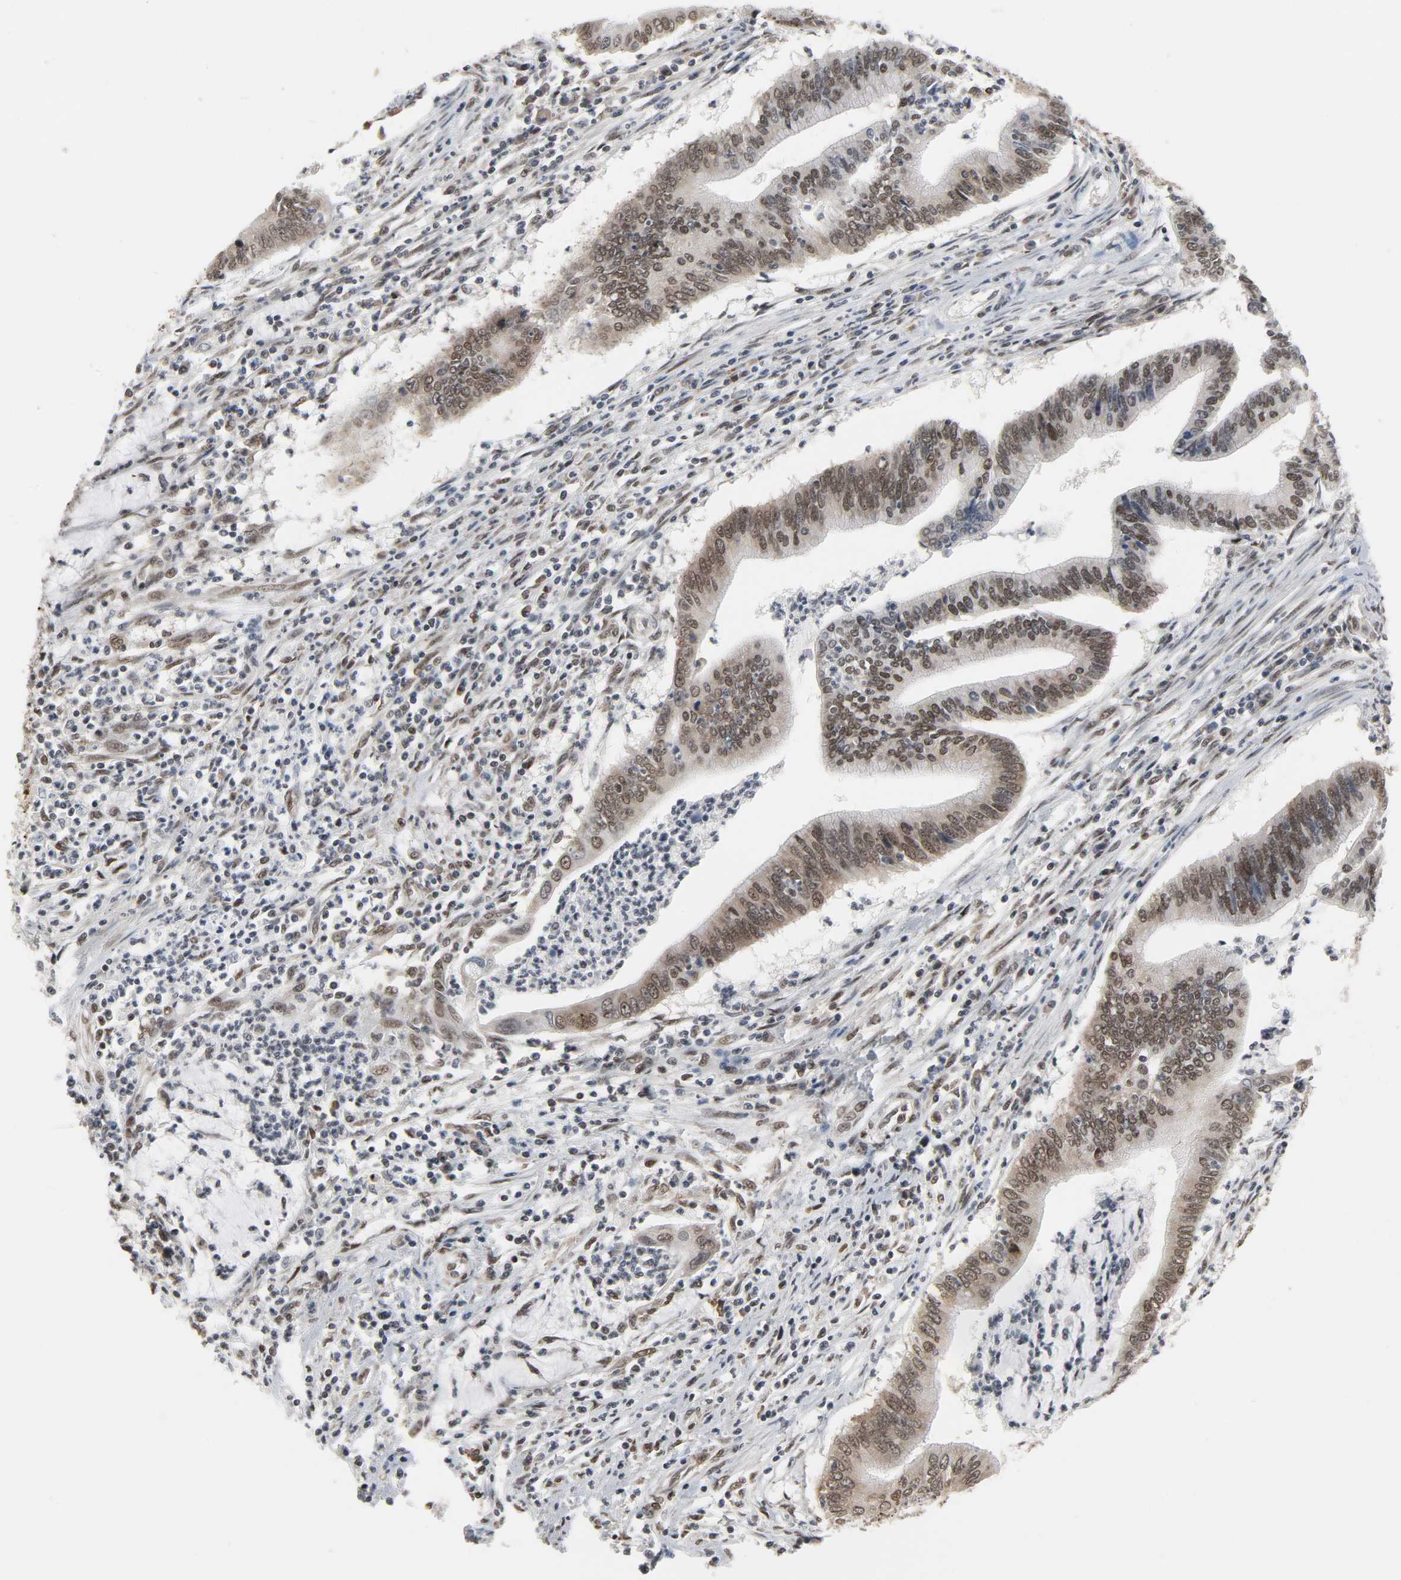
{"staining": {"intensity": "weak", "quantity": ">75%", "location": "nuclear"}, "tissue": "cervical cancer", "cell_type": "Tumor cells", "image_type": "cancer", "snomed": [{"axis": "morphology", "description": "Adenocarcinoma, NOS"}, {"axis": "topography", "description": "Cervix"}], "caption": "The image demonstrates a brown stain indicating the presence of a protein in the nuclear of tumor cells in cervical cancer.", "gene": "DAZAP1", "patient": {"sex": "female", "age": 36}}